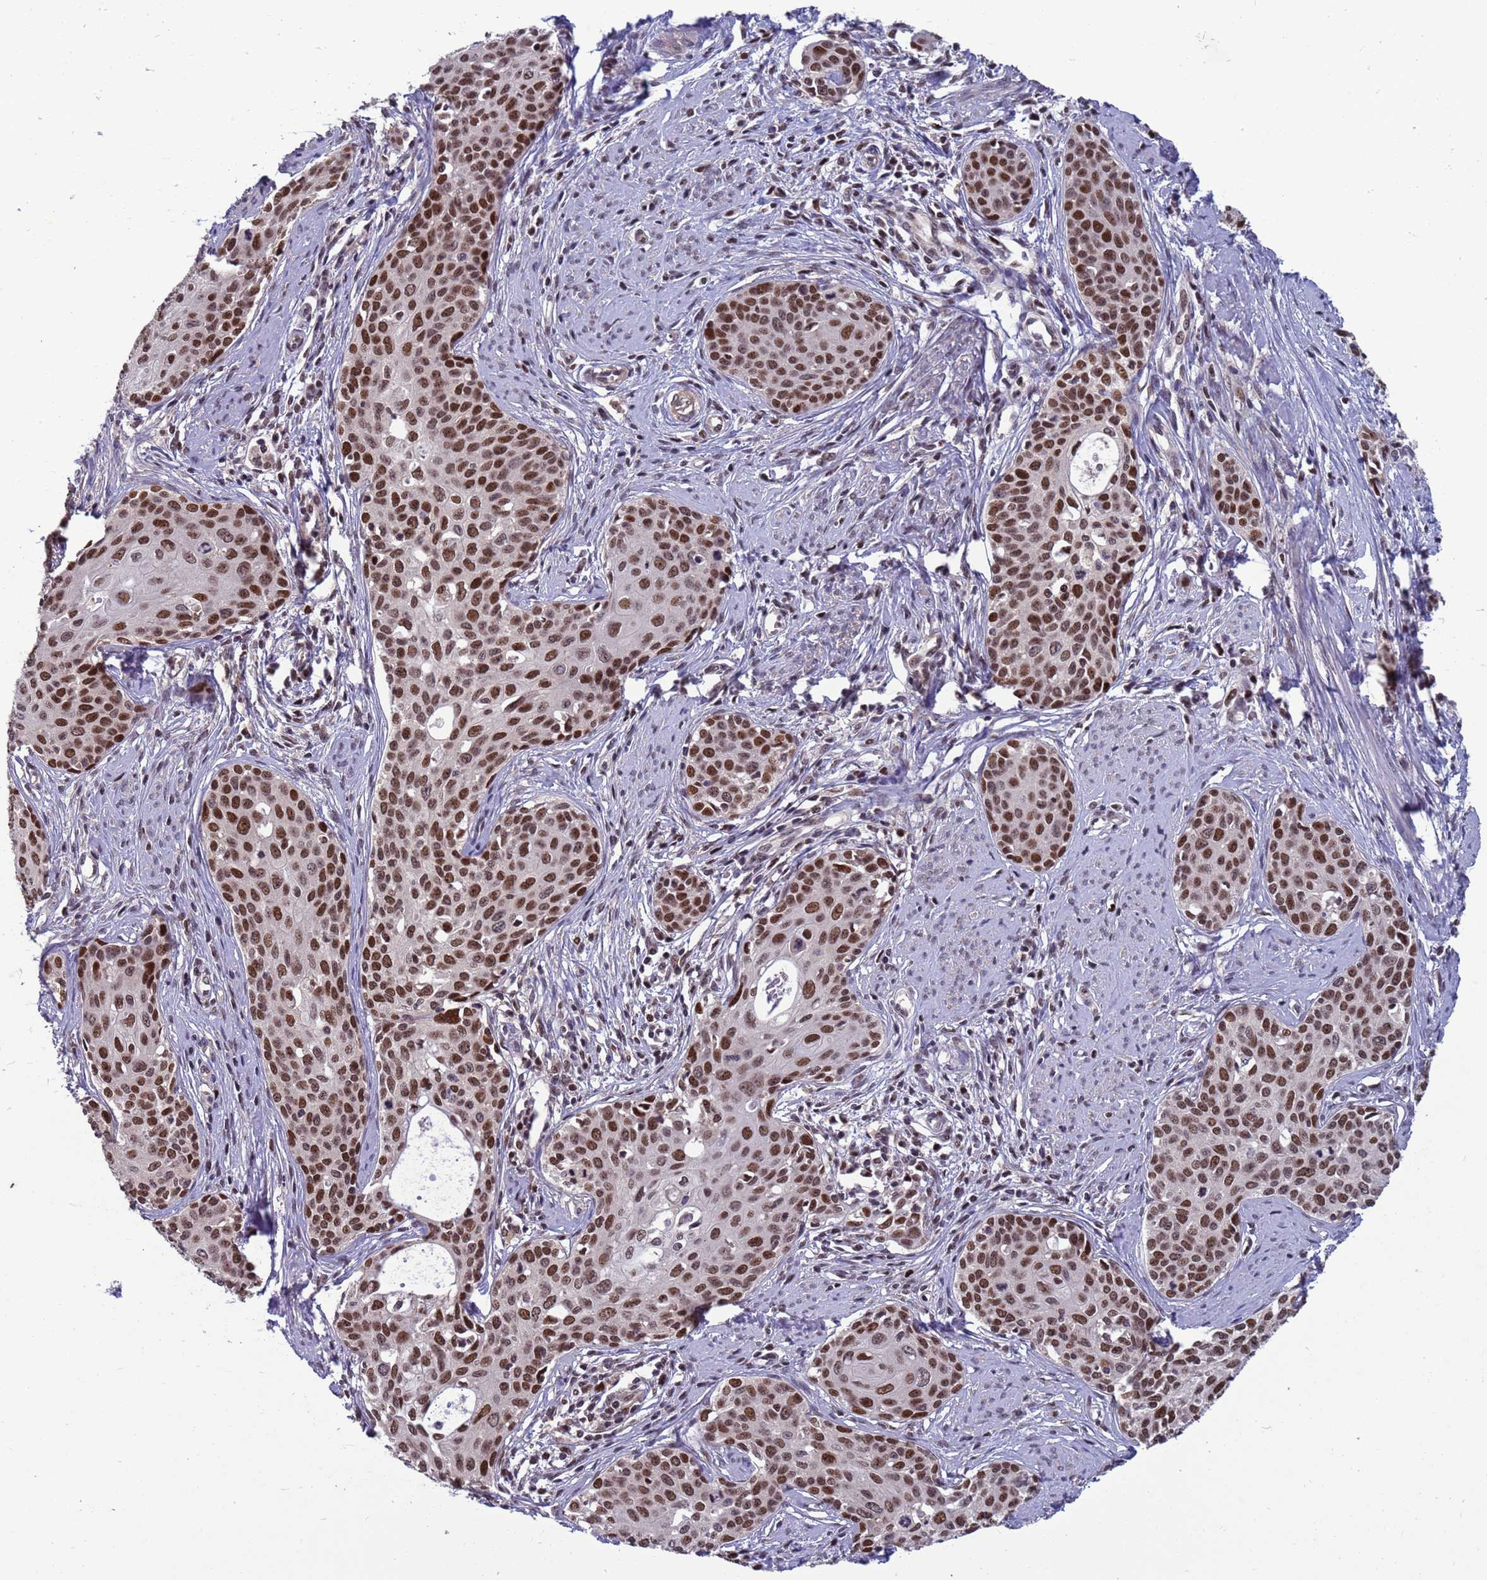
{"staining": {"intensity": "strong", "quantity": ">75%", "location": "nuclear"}, "tissue": "cervical cancer", "cell_type": "Tumor cells", "image_type": "cancer", "snomed": [{"axis": "morphology", "description": "Squamous cell carcinoma, NOS"}, {"axis": "topography", "description": "Cervix"}], "caption": "Cervical cancer (squamous cell carcinoma) stained with IHC displays strong nuclear staining in approximately >75% of tumor cells.", "gene": "NSL1", "patient": {"sex": "female", "age": 46}}